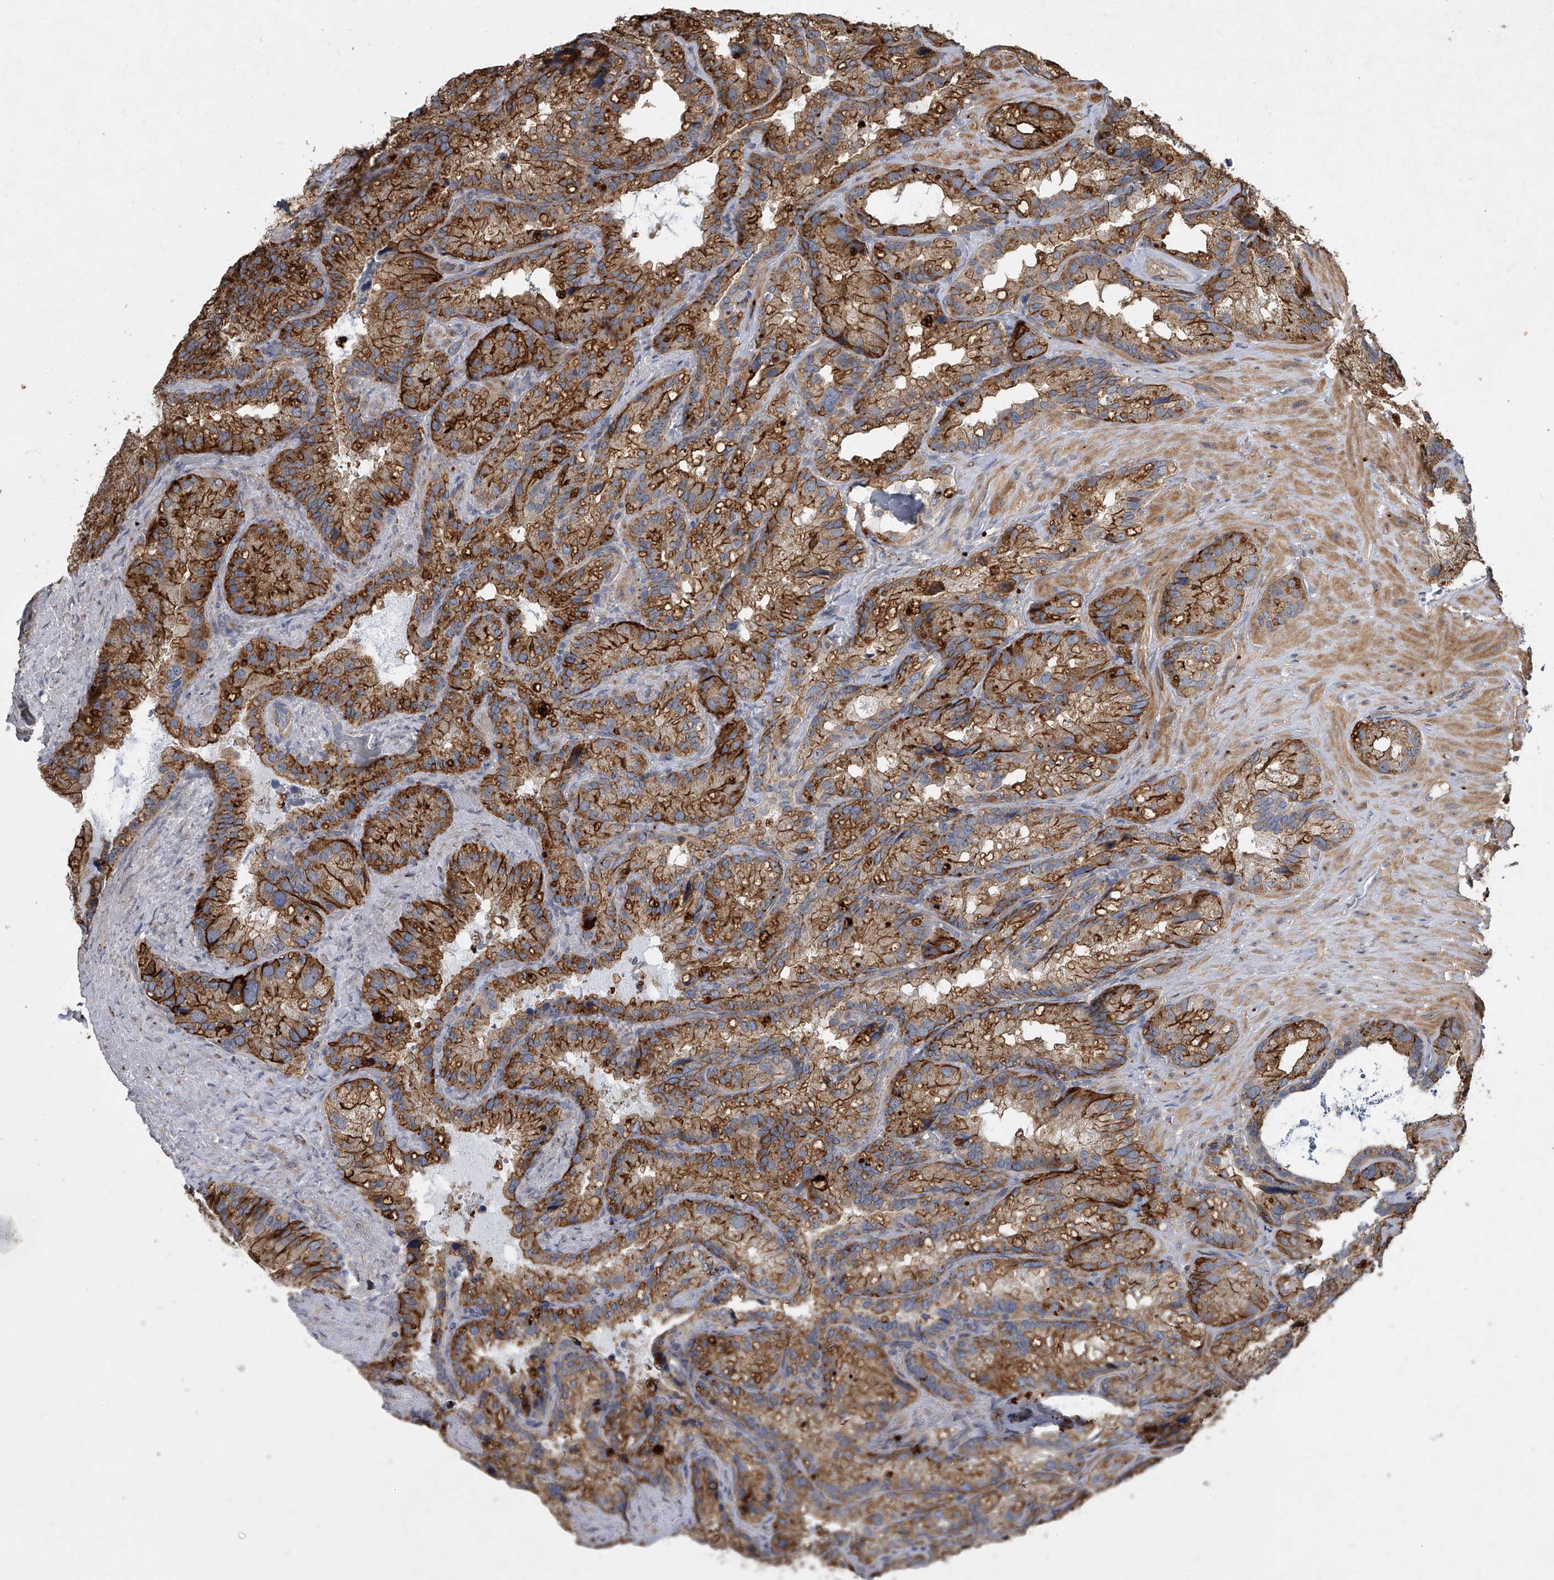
{"staining": {"intensity": "strong", "quantity": ">75%", "location": "cytoplasmic/membranous"}, "tissue": "seminal vesicle", "cell_type": "Glandular cells", "image_type": "normal", "snomed": [{"axis": "morphology", "description": "Normal tissue, NOS"}, {"axis": "topography", "description": "Prostate"}, {"axis": "topography", "description": "Seminal veicle"}], "caption": "The histopathology image reveals staining of unremarkable seminal vesicle, revealing strong cytoplasmic/membranous protein positivity (brown color) within glandular cells. (Stains: DAB (3,3'-diaminobenzidine) in brown, nuclei in blue, Microscopy: brightfield microscopy at high magnification).", "gene": "DOCK9", "patient": {"sex": "male", "age": 68}}